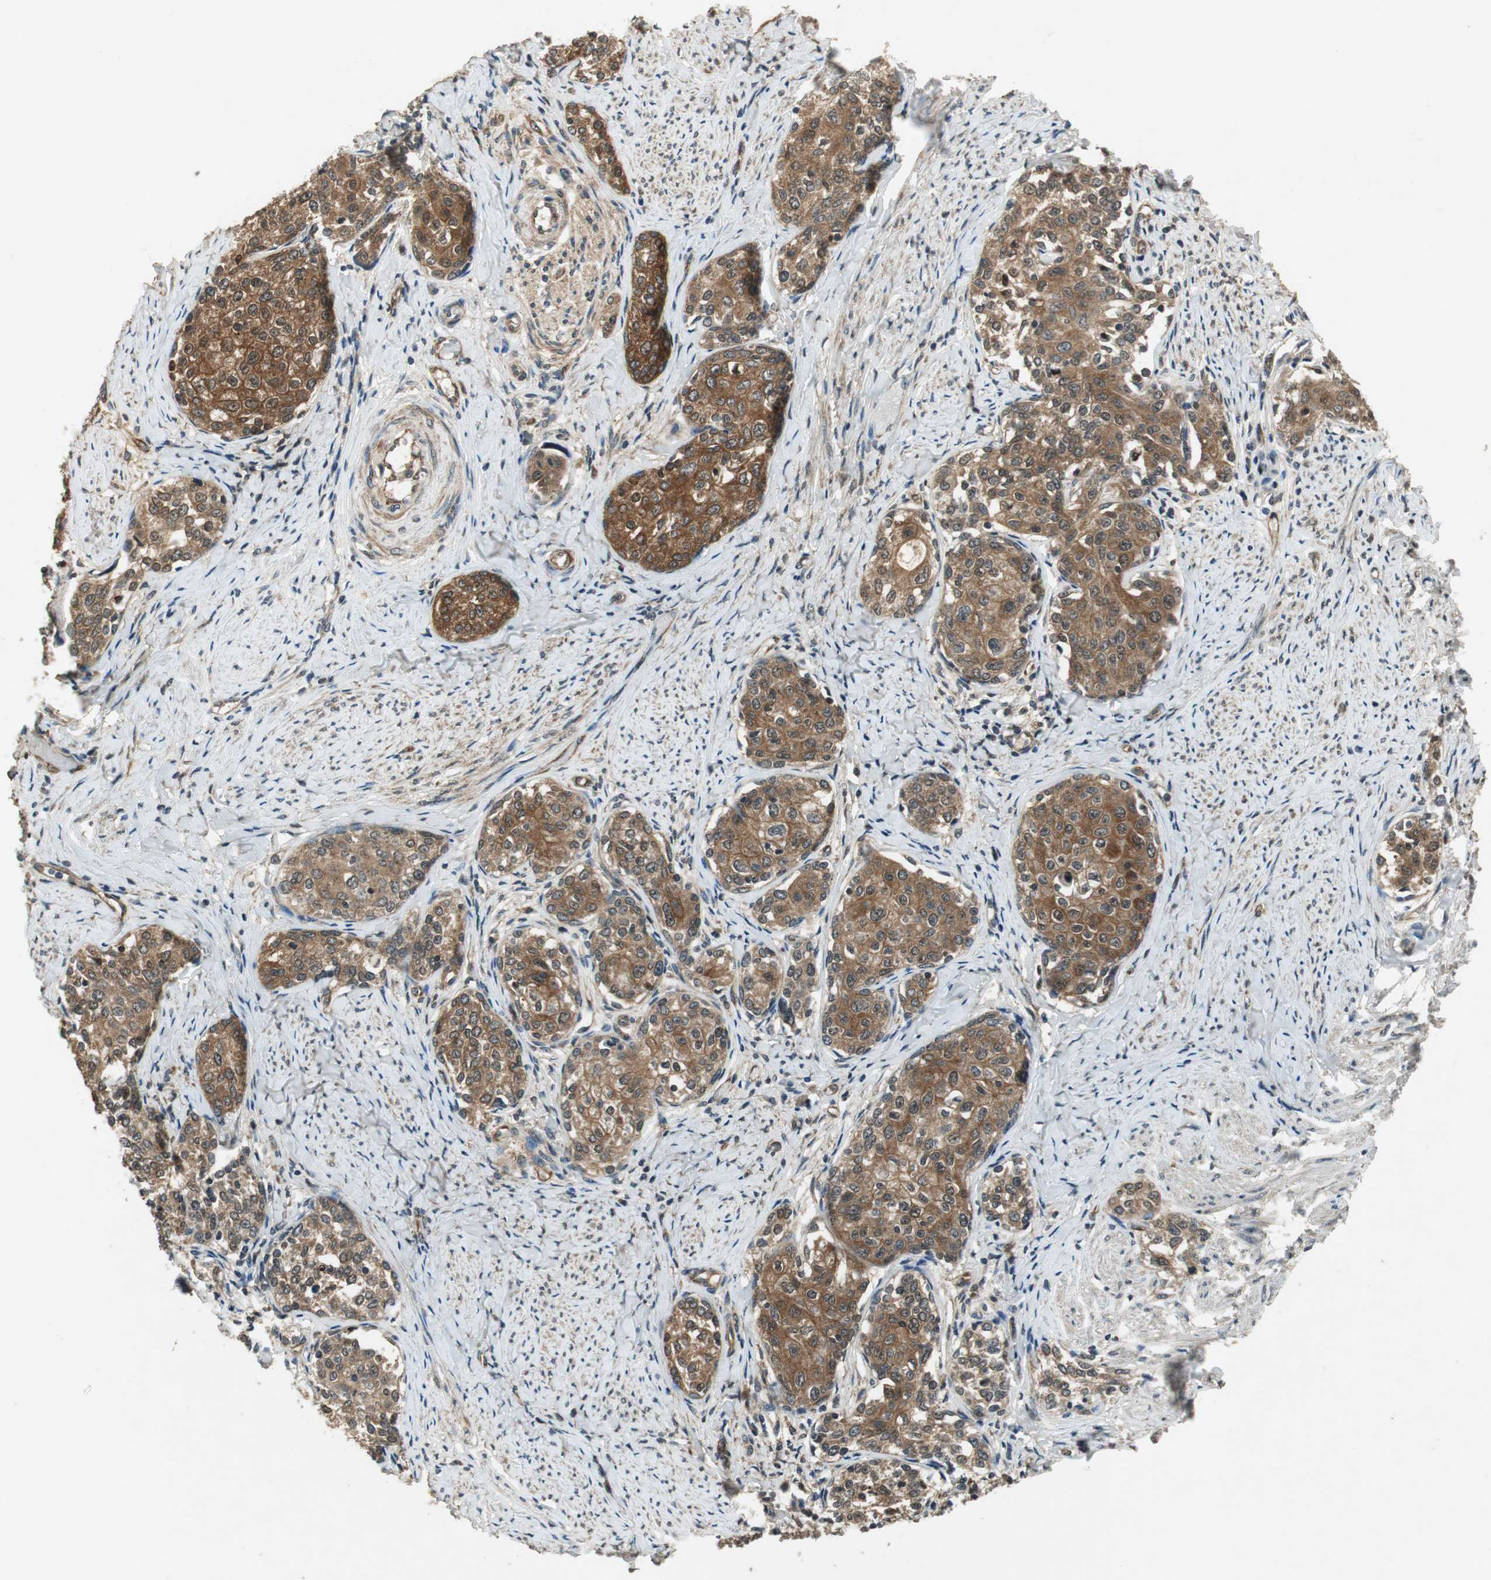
{"staining": {"intensity": "moderate", "quantity": ">75%", "location": "cytoplasmic/membranous"}, "tissue": "cervical cancer", "cell_type": "Tumor cells", "image_type": "cancer", "snomed": [{"axis": "morphology", "description": "Squamous cell carcinoma, NOS"}, {"axis": "morphology", "description": "Adenocarcinoma, NOS"}, {"axis": "topography", "description": "Cervix"}], "caption": "About >75% of tumor cells in human cervical cancer display moderate cytoplasmic/membranous protein expression as visualized by brown immunohistochemical staining.", "gene": "PSMB4", "patient": {"sex": "female", "age": 52}}